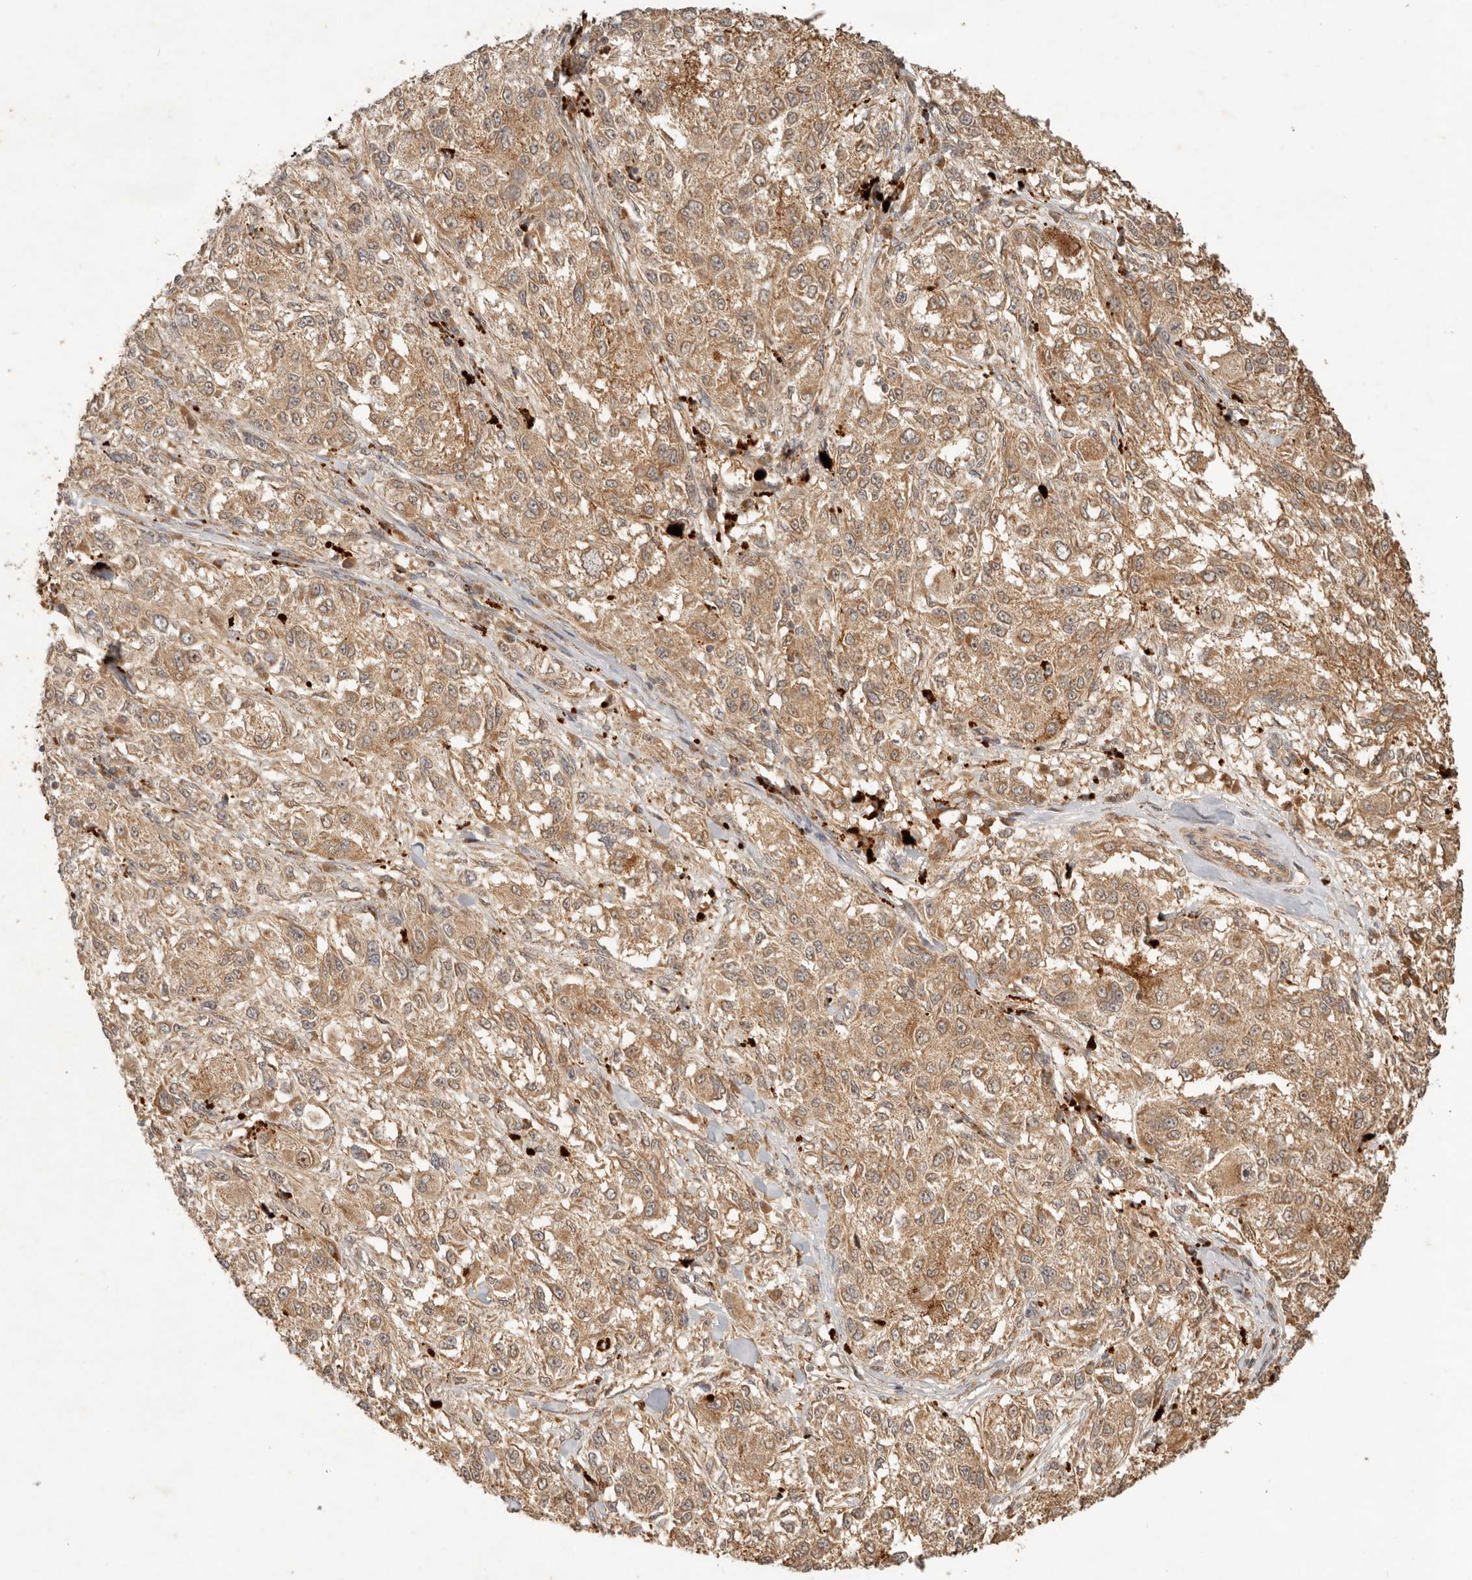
{"staining": {"intensity": "moderate", "quantity": ">75%", "location": "cytoplasmic/membranous"}, "tissue": "melanoma", "cell_type": "Tumor cells", "image_type": "cancer", "snomed": [{"axis": "morphology", "description": "Necrosis, NOS"}, {"axis": "morphology", "description": "Malignant melanoma, NOS"}, {"axis": "topography", "description": "Skin"}], "caption": "Tumor cells reveal medium levels of moderate cytoplasmic/membranous positivity in approximately >75% of cells in malignant melanoma. (DAB (3,3'-diaminobenzidine) = brown stain, brightfield microscopy at high magnification).", "gene": "CLEC4C", "patient": {"sex": "female", "age": 87}}